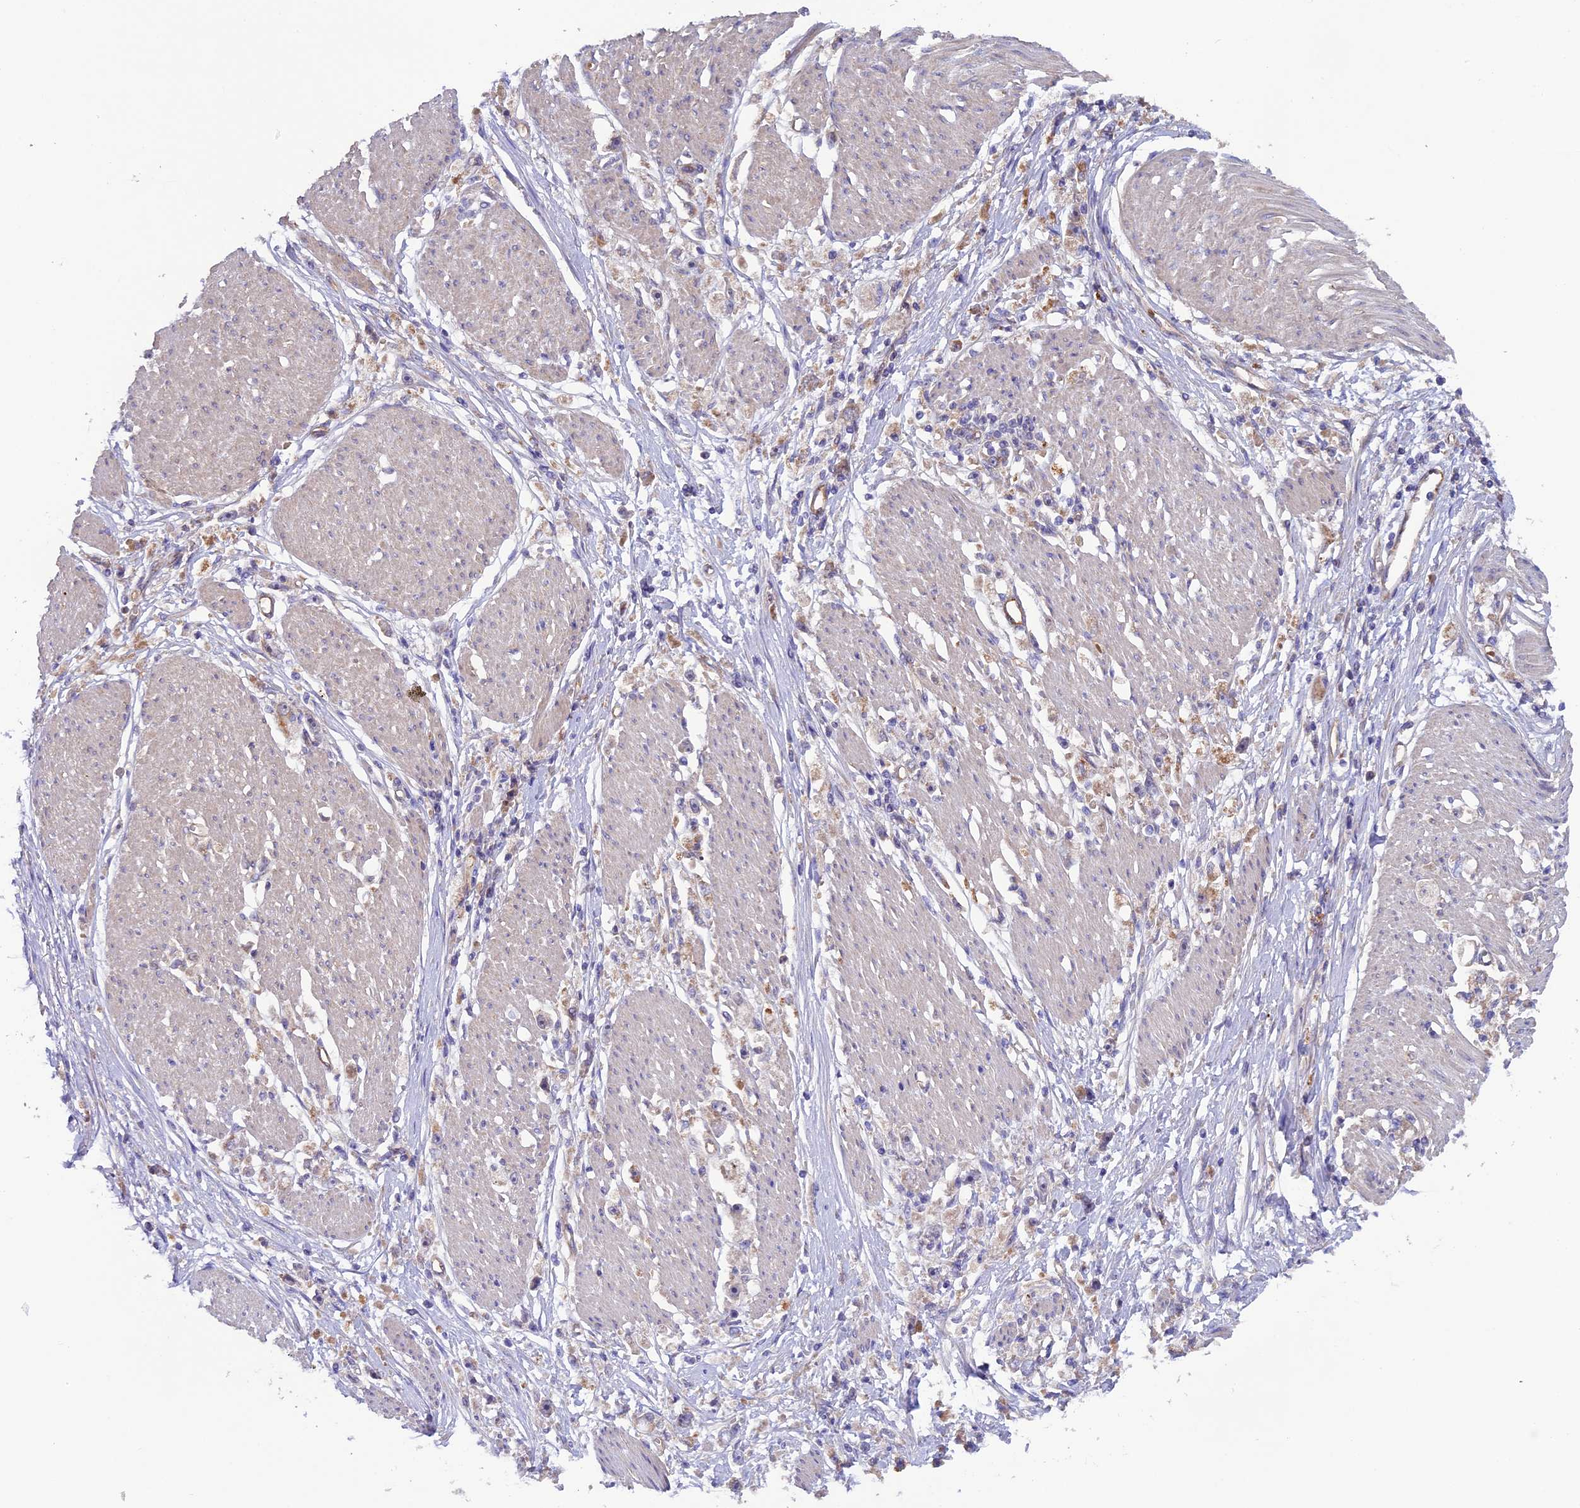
{"staining": {"intensity": "weak", "quantity": "<25%", "location": "cytoplasmic/membranous"}, "tissue": "stomach cancer", "cell_type": "Tumor cells", "image_type": "cancer", "snomed": [{"axis": "morphology", "description": "Adenocarcinoma, NOS"}, {"axis": "topography", "description": "Stomach"}], "caption": "High power microscopy histopathology image of an immunohistochemistry micrograph of stomach cancer (adenocarcinoma), revealing no significant expression in tumor cells.", "gene": "DUS3L", "patient": {"sex": "female", "age": 59}}